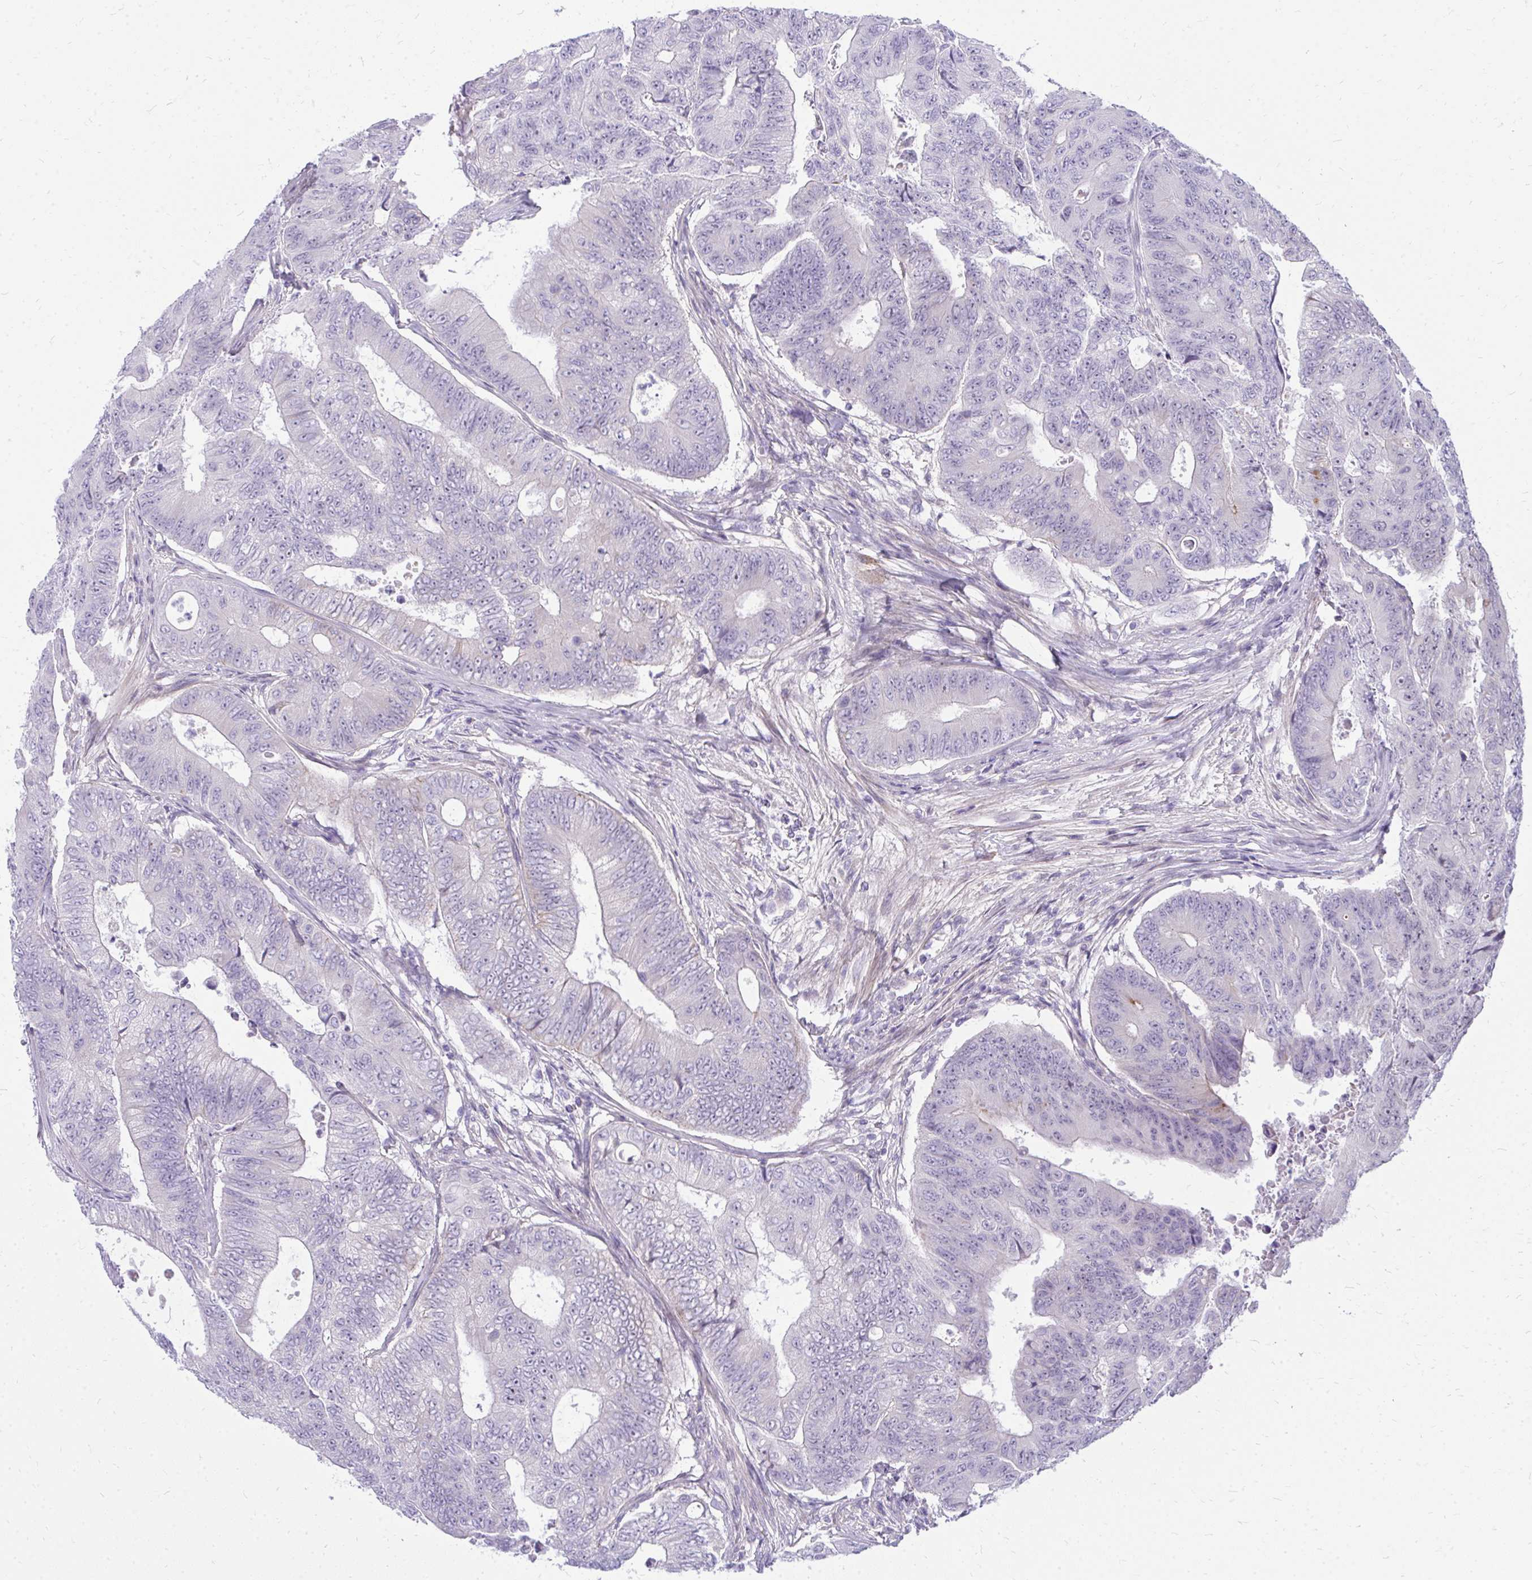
{"staining": {"intensity": "negative", "quantity": "none", "location": "none"}, "tissue": "colorectal cancer", "cell_type": "Tumor cells", "image_type": "cancer", "snomed": [{"axis": "morphology", "description": "Adenocarcinoma, NOS"}, {"axis": "topography", "description": "Colon"}], "caption": "Tumor cells show no significant positivity in colorectal cancer (adenocarcinoma).", "gene": "ZSCAN25", "patient": {"sex": "female", "age": 48}}